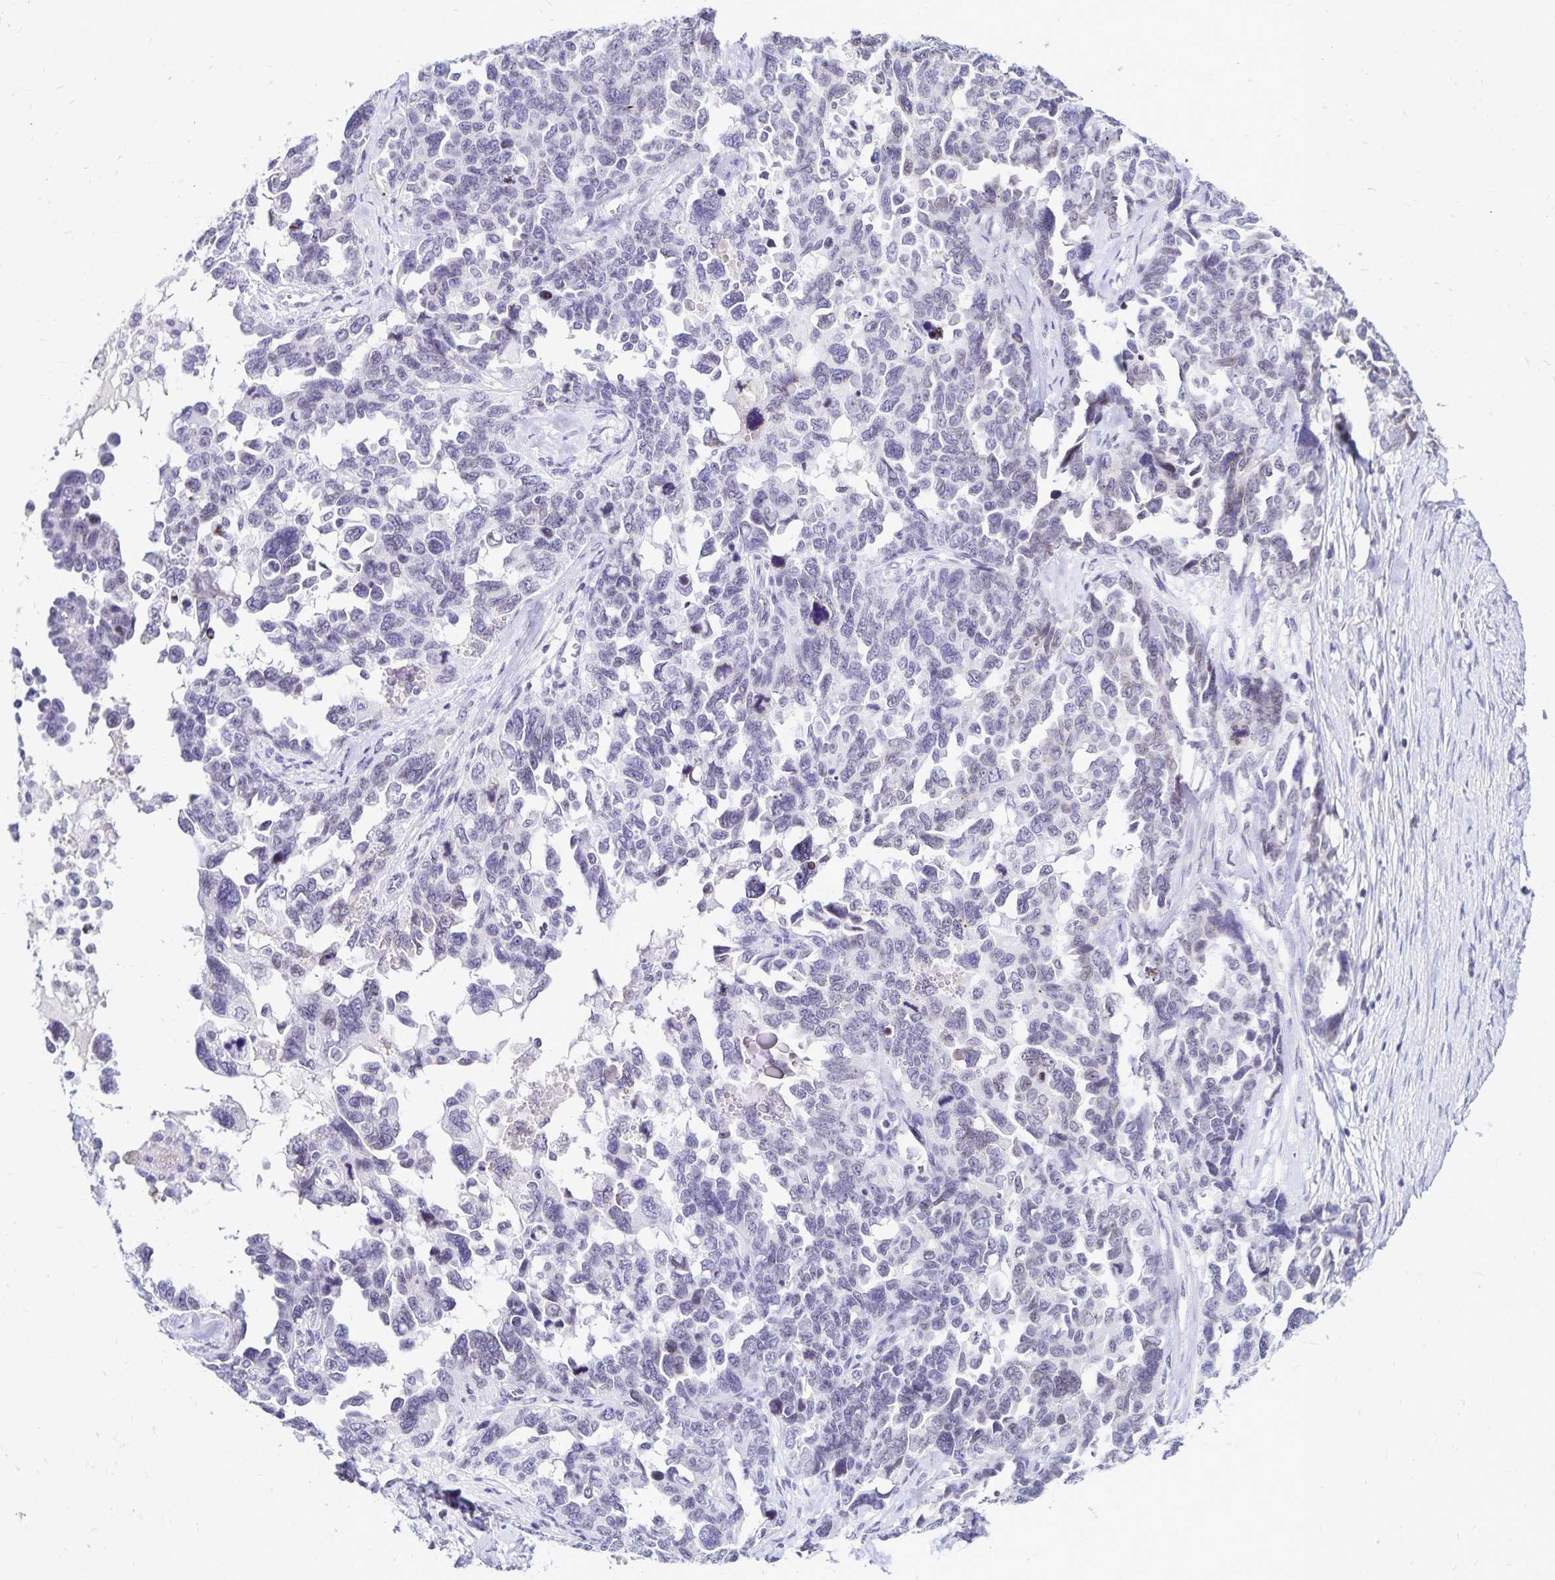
{"staining": {"intensity": "negative", "quantity": "none", "location": "none"}, "tissue": "ovarian cancer", "cell_type": "Tumor cells", "image_type": "cancer", "snomed": [{"axis": "morphology", "description": "Cystadenocarcinoma, serous, NOS"}, {"axis": "topography", "description": "Ovary"}], "caption": "Photomicrograph shows no significant protein expression in tumor cells of ovarian cancer.", "gene": "FAM166C", "patient": {"sex": "female", "age": 69}}